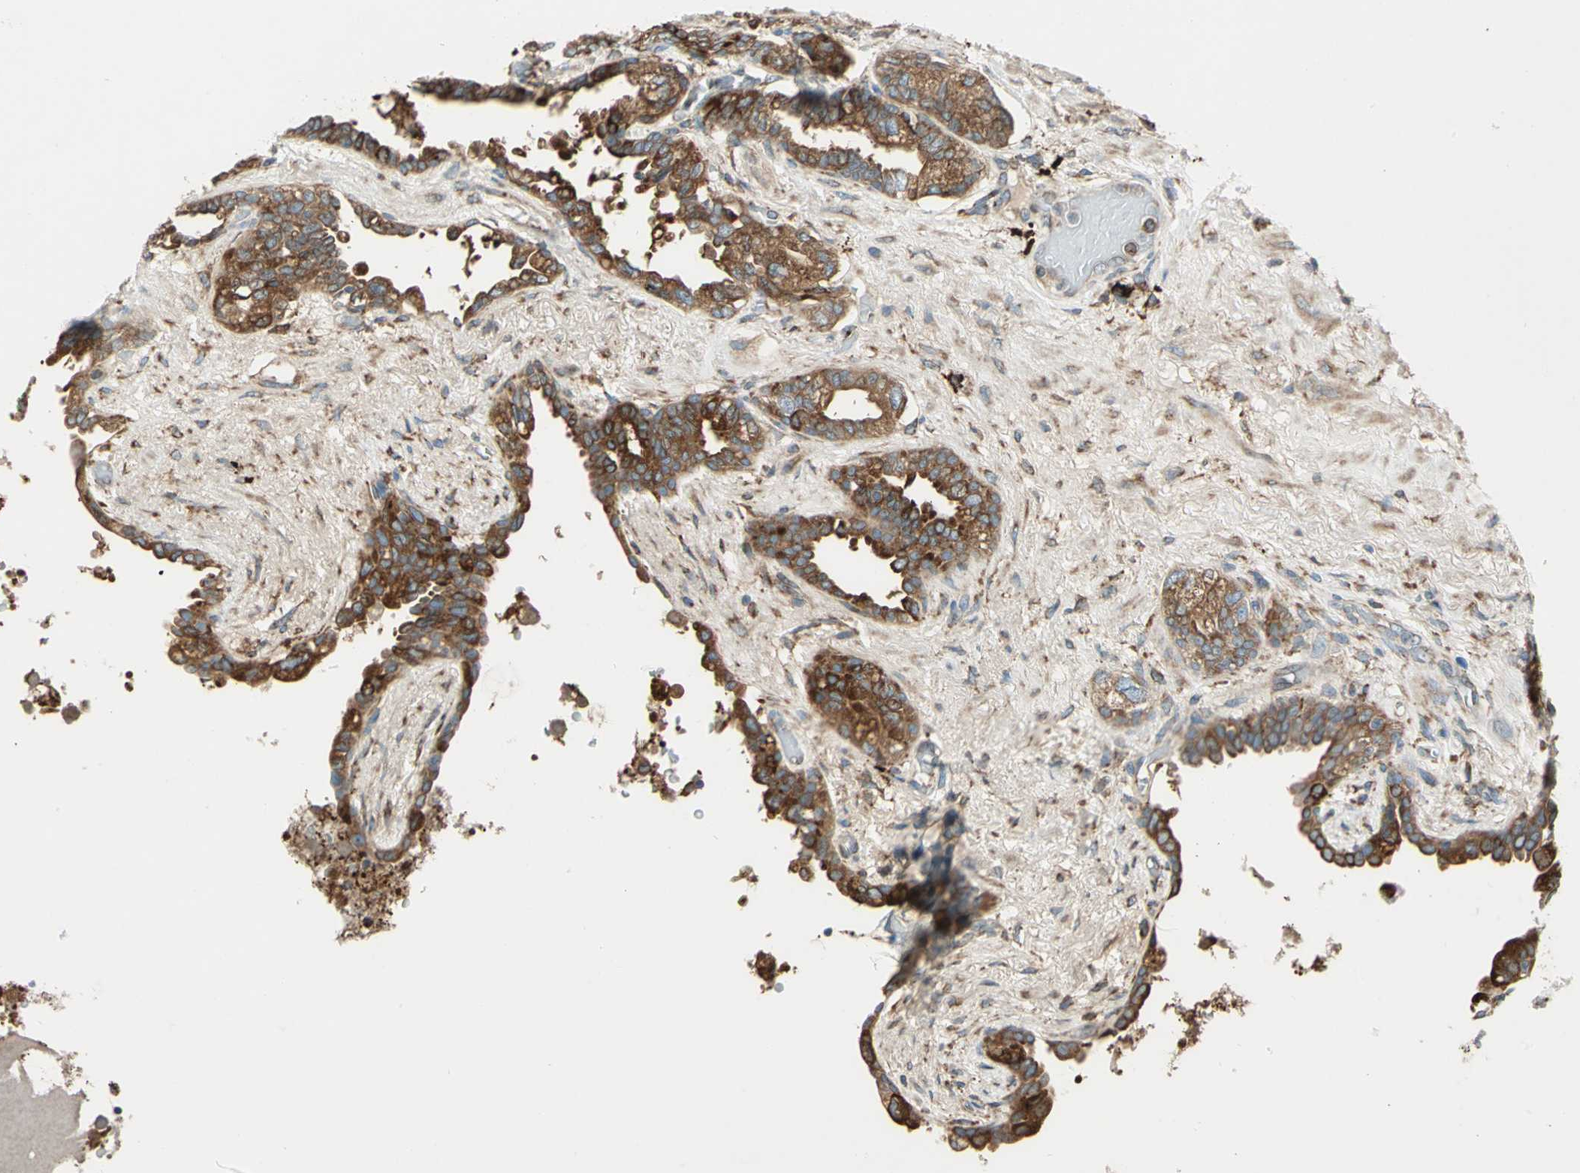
{"staining": {"intensity": "strong", "quantity": ">75%", "location": "cytoplasmic/membranous"}, "tissue": "seminal vesicle", "cell_type": "Glandular cells", "image_type": "normal", "snomed": [{"axis": "morphology", "description": "Normal tissue, NOS"}, {"axis": "topography", "description": "Seminal veicle"}], "caption": "This image shows immunohistochemistry staining of unremarkable human seminal vesicle, with high strong cytoplasmic/membranous positivity in about >75% of glandular cells.", "gene": "PDIA4", "patient": {"sex": "male", "age": 61}}